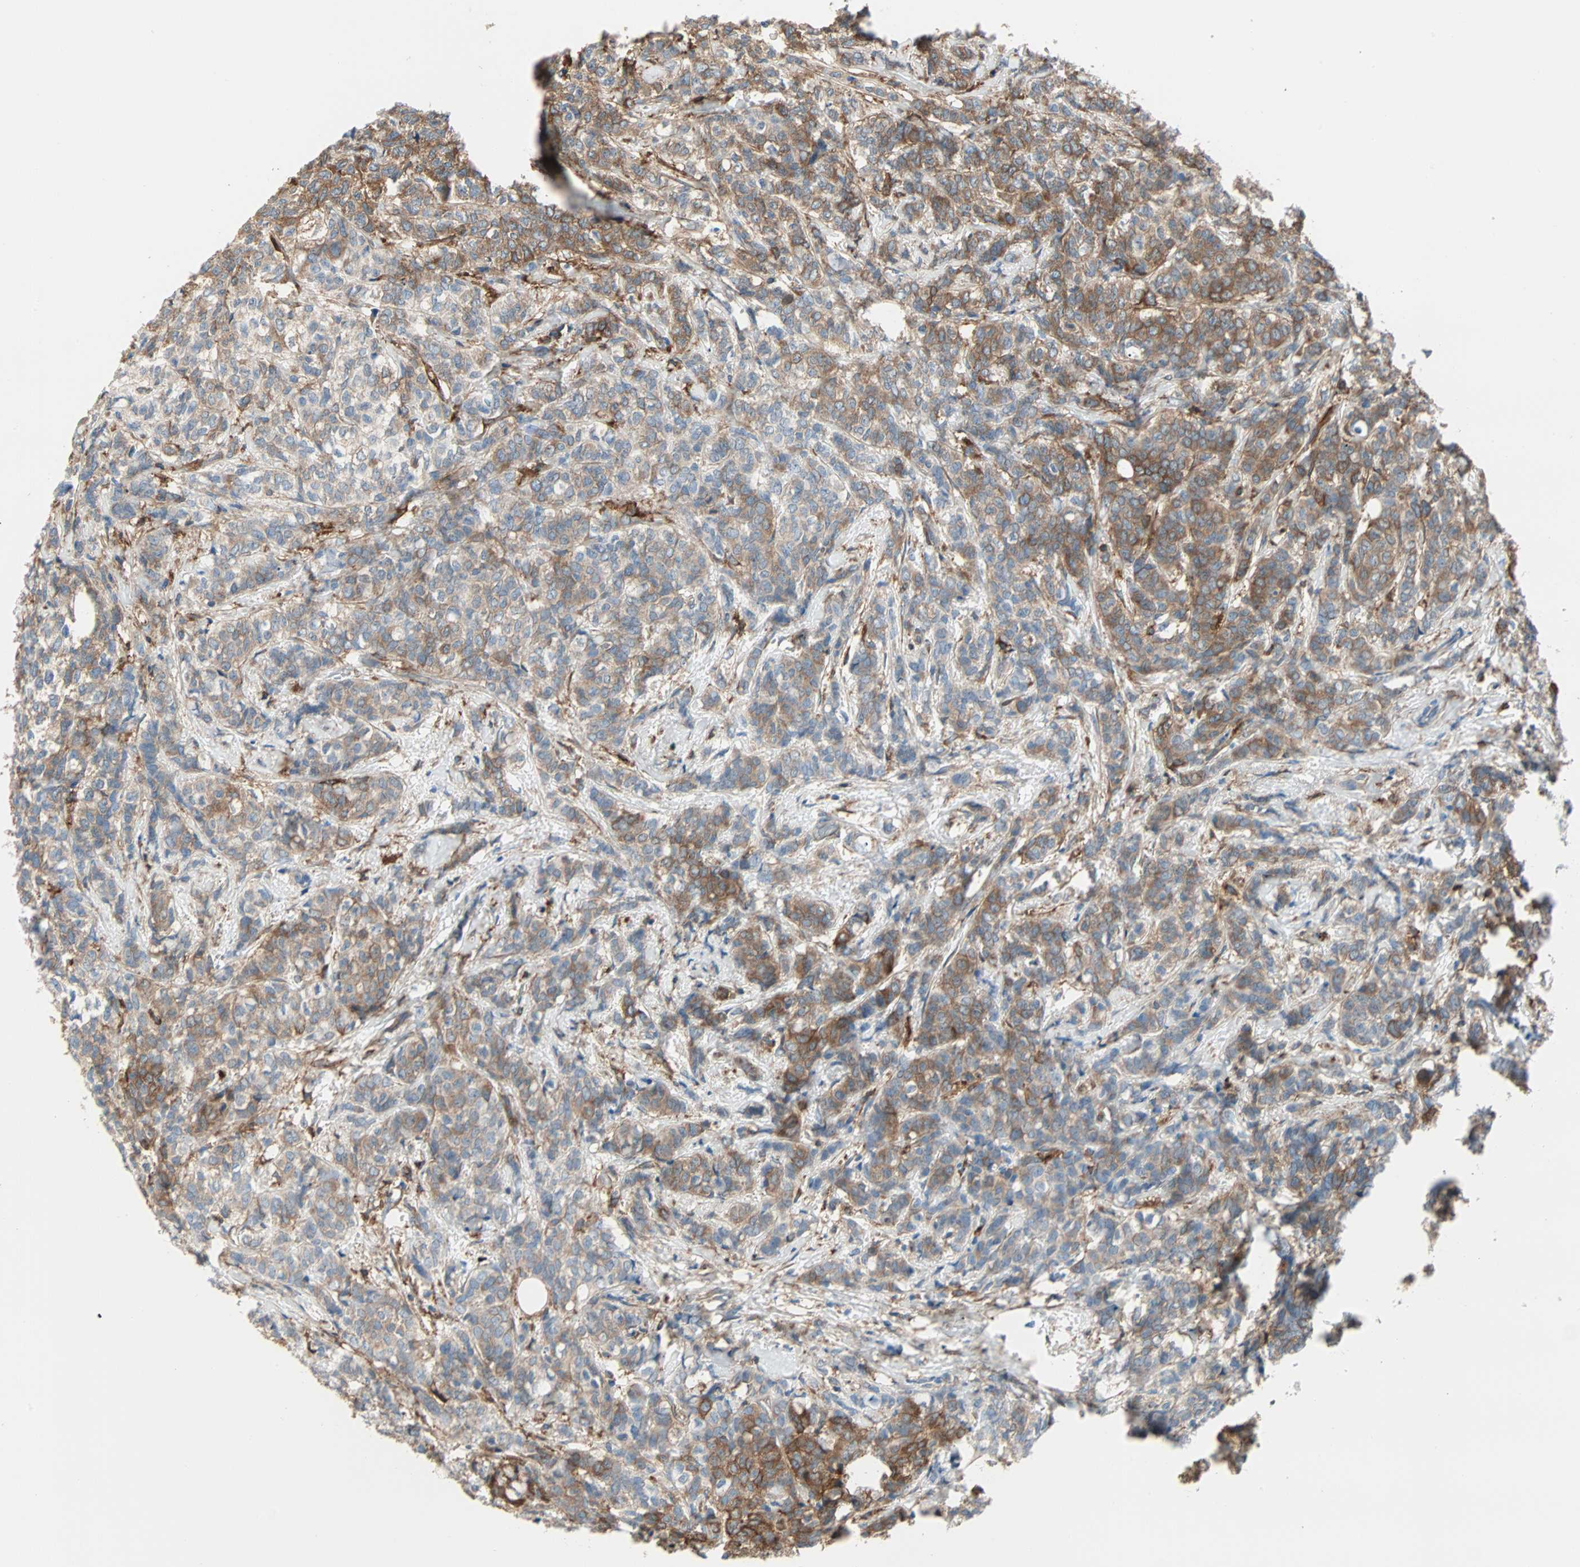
{"staining": {"intensity": "moderate", "quantity": ">75%", "location": "cytoplasmic/membranous"}, "tissue": "breast cancer", "cell_type": "Tumor cells", "image_type": "cancer", "snomed": [{"axis": "morphology", "description": "Lobular carcinoma"}, {"axis": "topography", "description": "Breast"}], "caption": "Immunohistochemical staining of lobular carcinoma (breast) exhibits moderate cytoplasmic/membranous protein expression in approximately >75% of tumor cells. (DAB = brown stain, brightfield microscopy at high magnification).", "gene": "EPB41L2", "patient": {"sex": "female", "age": 60}}